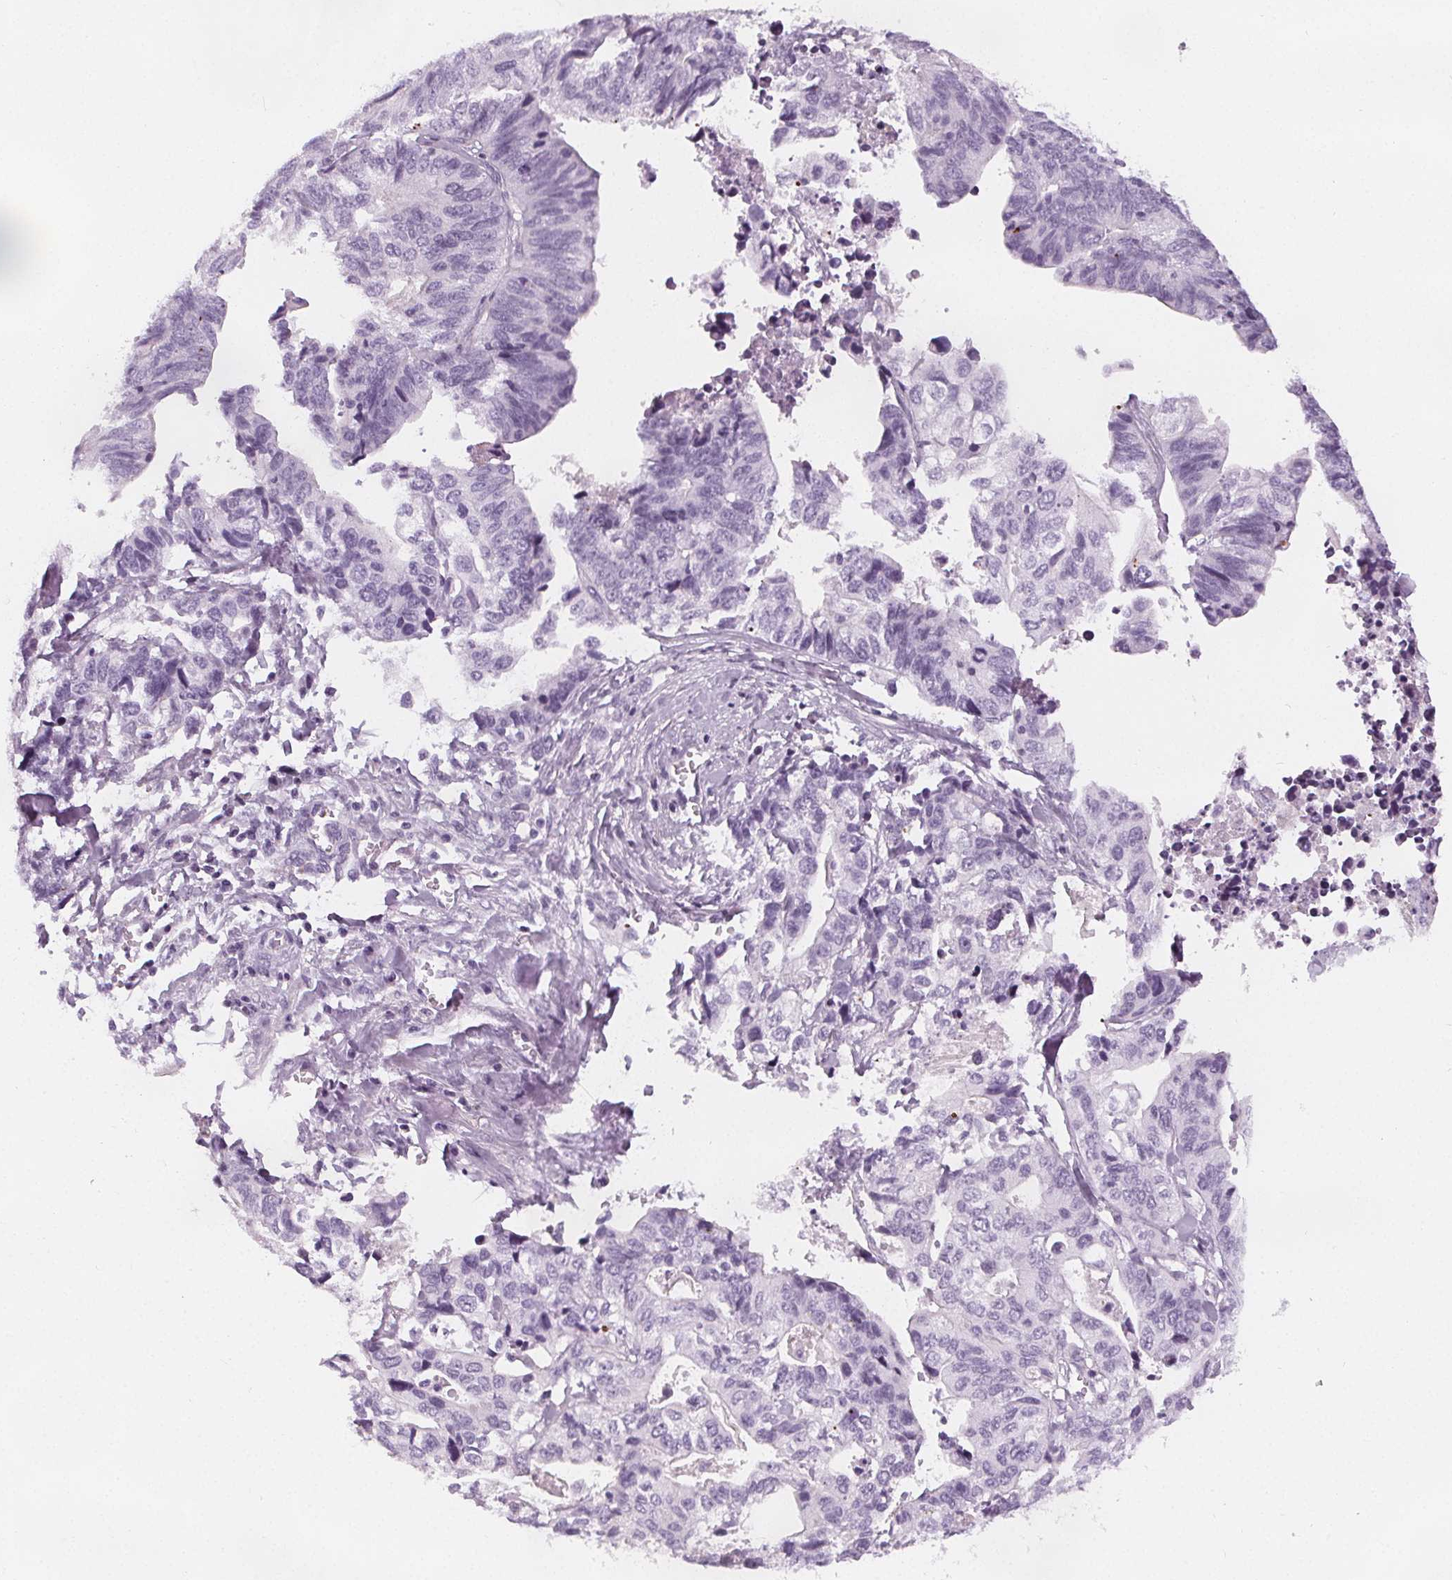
{"staining": {"intensity": "negative", "quantity": "none", "location": "none"}, "tissue": "stomach cancer", "cell_type": "Tumor cells", "image_type": "cancer", "snomed": [{"axis": "morphology", "description": "Adenocarcinoma, NOS"}, {"axis": "topography", "description": "Stomach, upper"}], "caption": "Stomach cancer was stained to show a protein in brown. There is no significant positivity in tumor cells. Brightfield microscopy of immunohistochemistry (IHC) stained with DAB (3,3'-diaminobenzidine) (brown) and hematoxylin (blue), captured at high magnification.", "gene": "SLC5A12", "patient": {"sex": "female", "age": 67}}